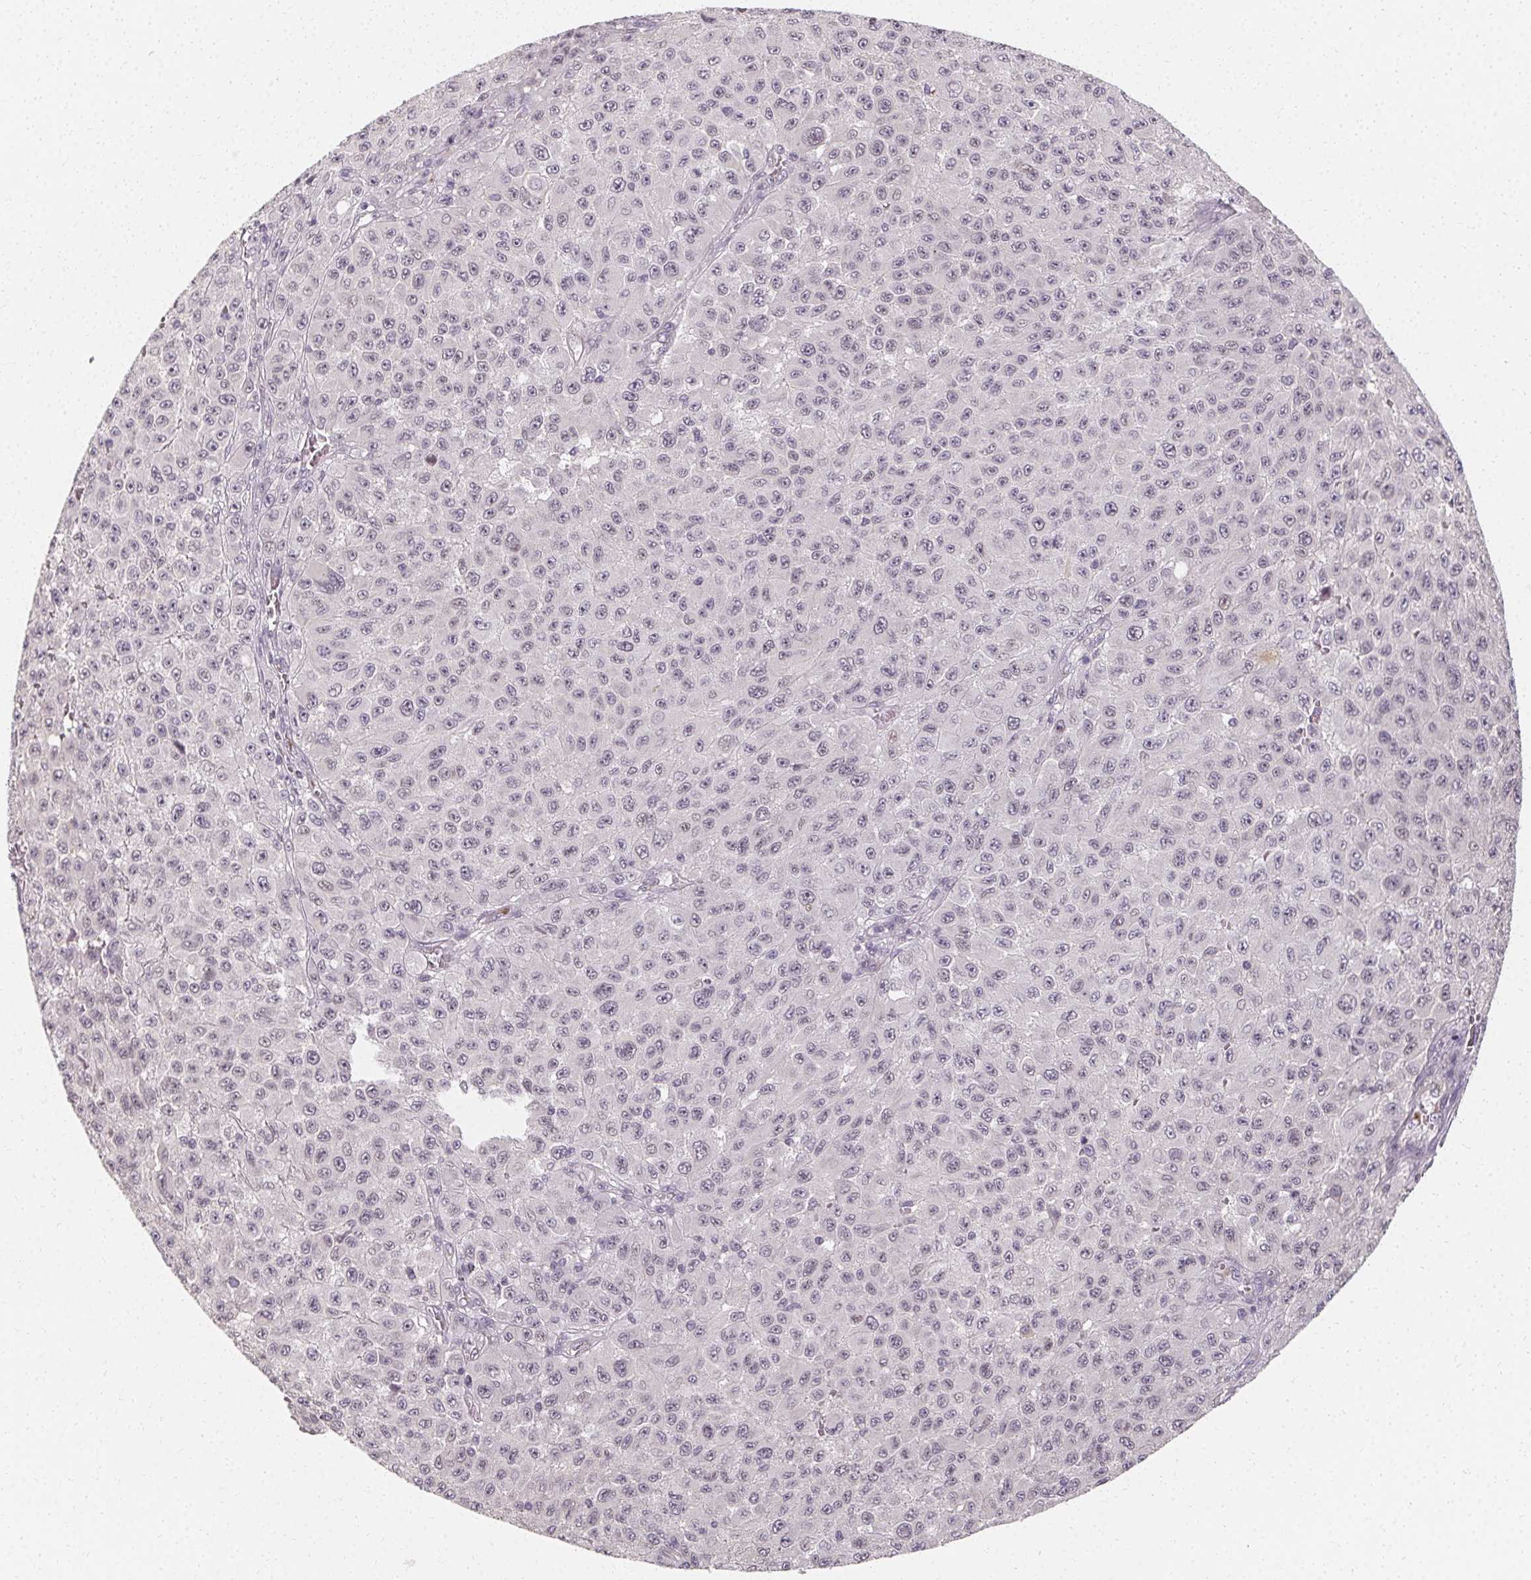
{"staining": {"intensity": "negative", "quantity": "none", "location": "none"}, "tissue": "melanoma", "cell_type": "Tumor cells", "image_type": "cancer", "snomed": [{"axis": "morphology", "description": "Malignant melanoma, NOS"}, {"axis": "topography", "description": "Skin"}], "caption": "This is an immunohistochemistry image of human malignant melanoma. There is no positivity in tumor cells.", "gene": "CLCNKB", "patient": {"sex": "male", "age": 73}}